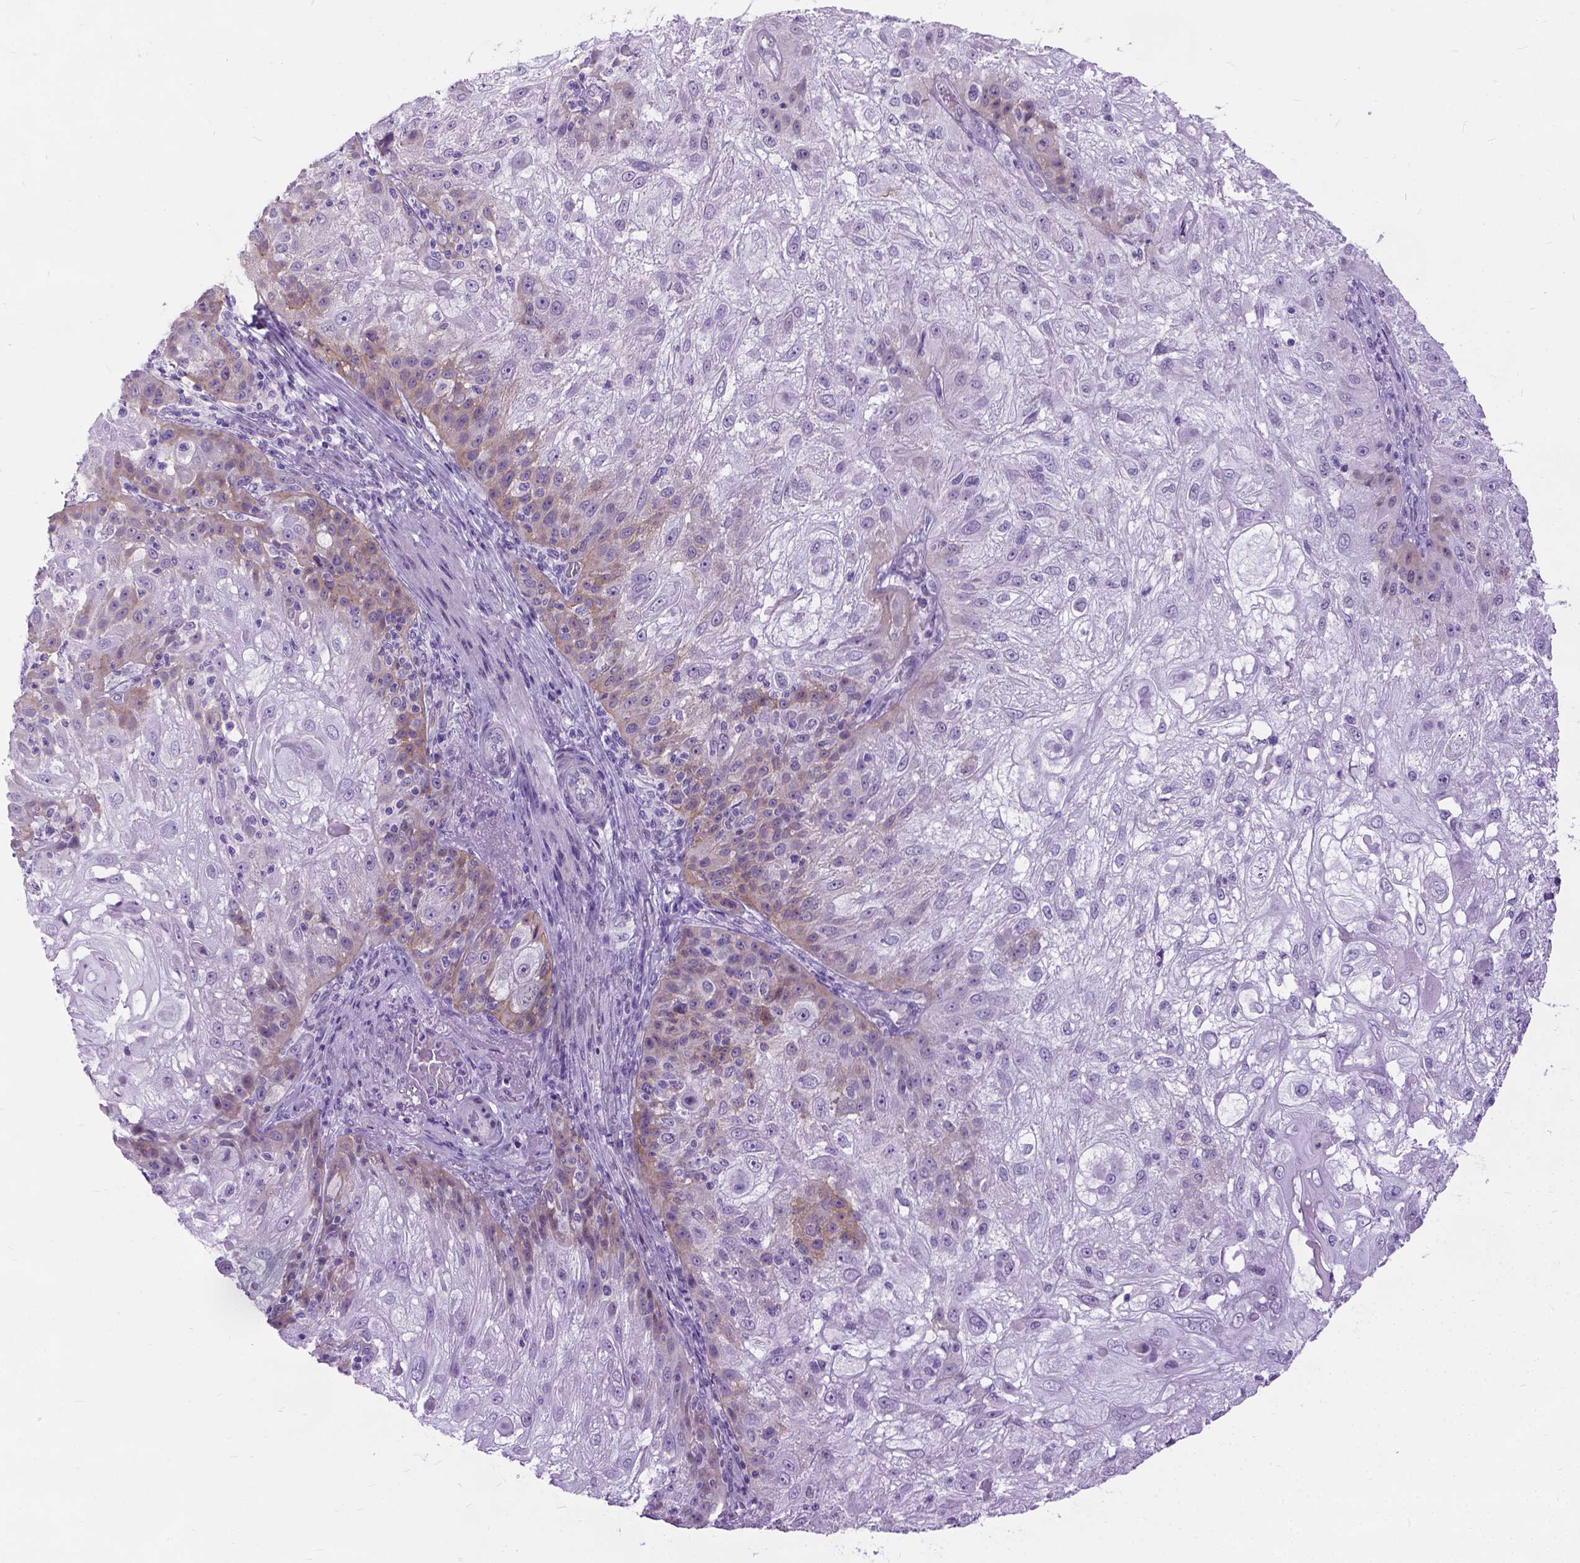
{"staining": {"intensity": "weak", "quantity": "<25%", "location": "cytoplasmic/membranous"}, "tissue": "skin cancer", "cell_type": "Tumor cells", "image_type": "cancer", "snomed": [{"axis": "morphology", "description": "Normal tissue, NOS"}, {"axis": "morphology", "description": "Squamous cell carcinoma, NOS"}, {"axis": "topography", "description": "Skin"}], "caption": "A micrograph of skin cancer stained for a protein reveals no brown staining in tumor cells.", "gene": "PROB1", "patient": {"sex": "female", "age": 83}}